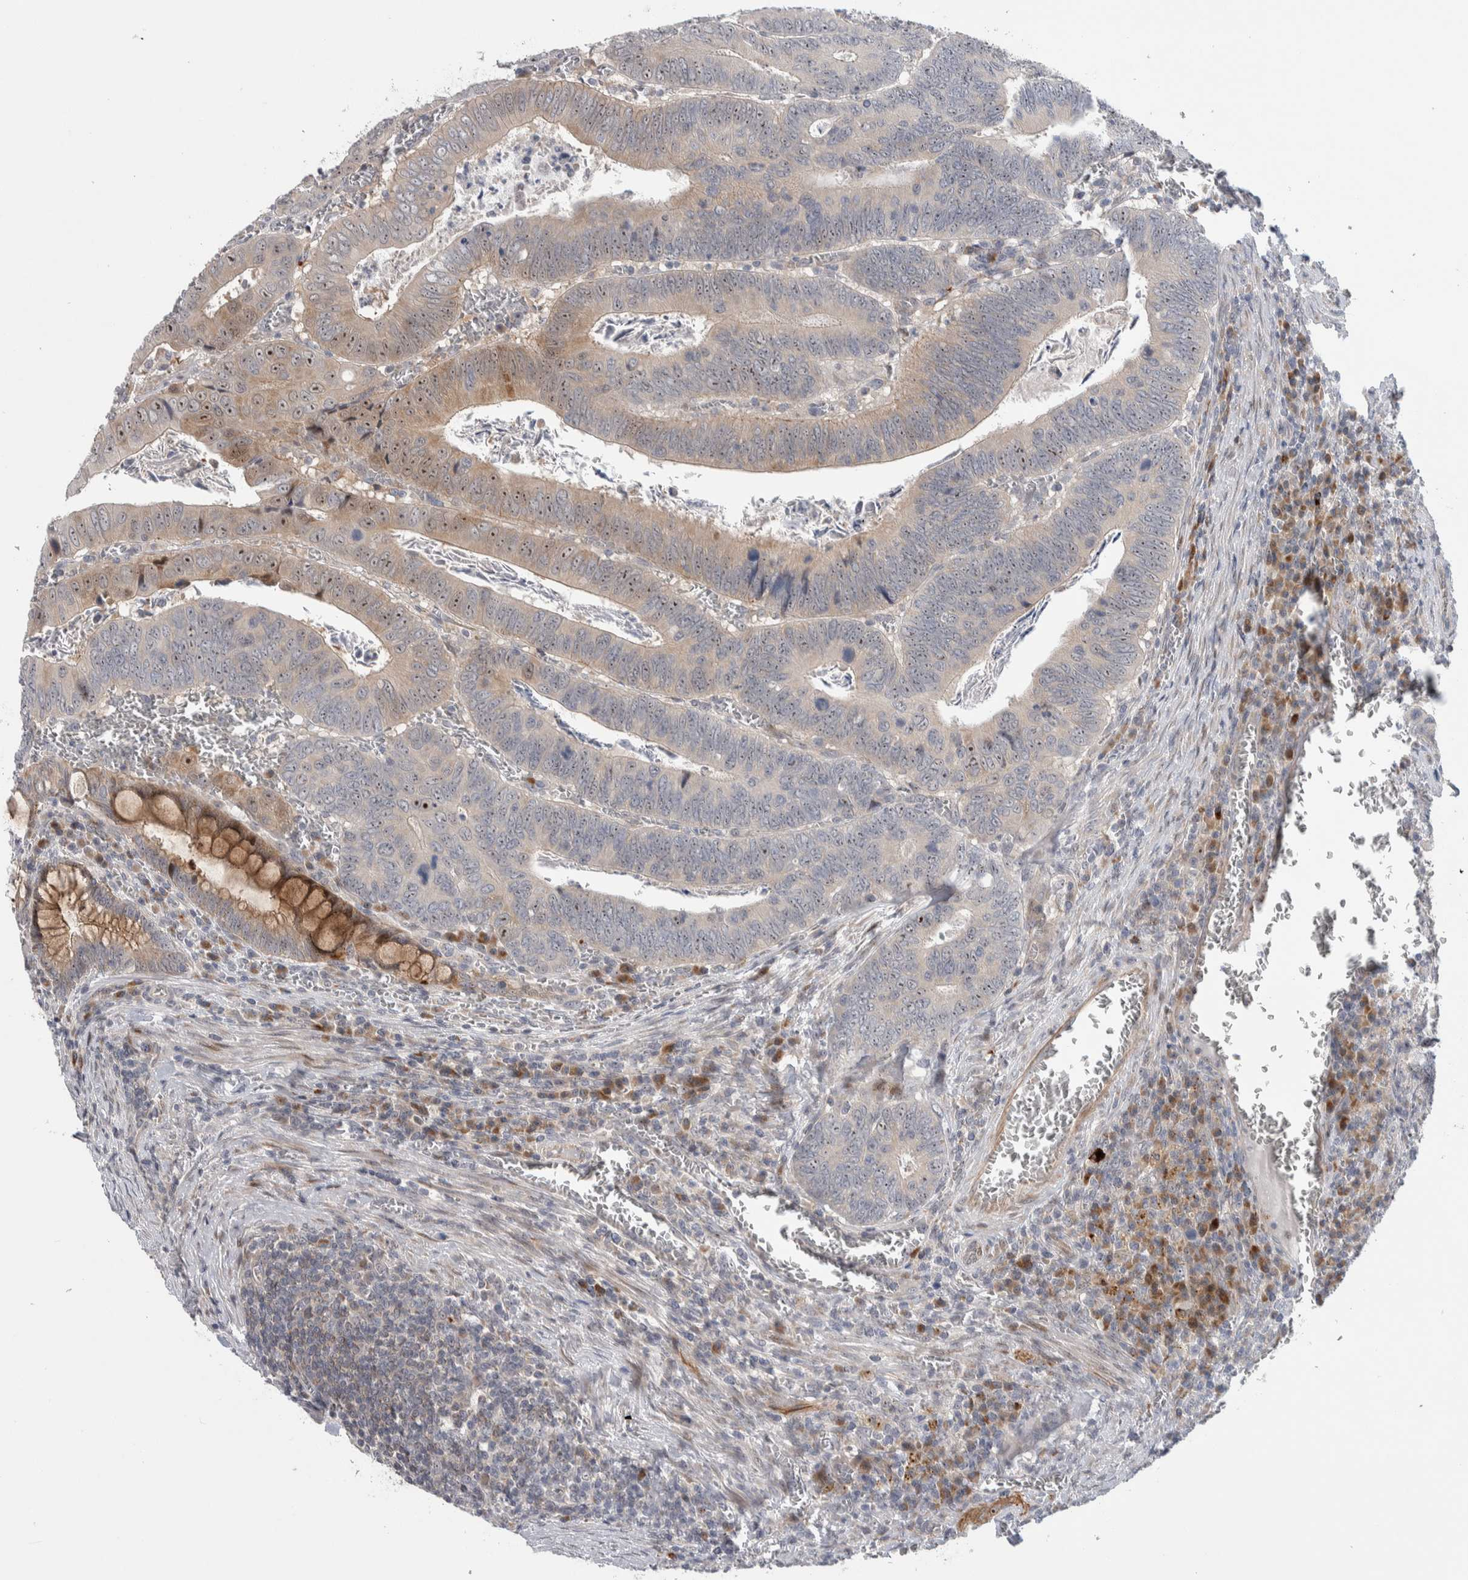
{"staining": {"intensity": "moderate", "quantity": ">75%", "location": "nuclear"}, "tissue": "colorectal cancer", "cell_type": "Tumor cells", "image_type": "cancer", "snomed": [{"axis": "morphology", "description": "Inflammation, NOS"}, {"axis": "morphology", "description": "Adenocarcinoma, NOS"}, {"axis": "topography", "description": "Colon"}], "caption": "Immunohistochemical staining of colorectal cancer reveals medium levels of moderate nuclear protein staining in about >75% of tumor cells. Using DAB (3,3'-diaminobenzidine) (brown) and hematoxylin (blue) stains, captured at high magnification using brightfield microscopy.", "gene": "PRRG4", "patient": {"sex": "male", "age": 72}}